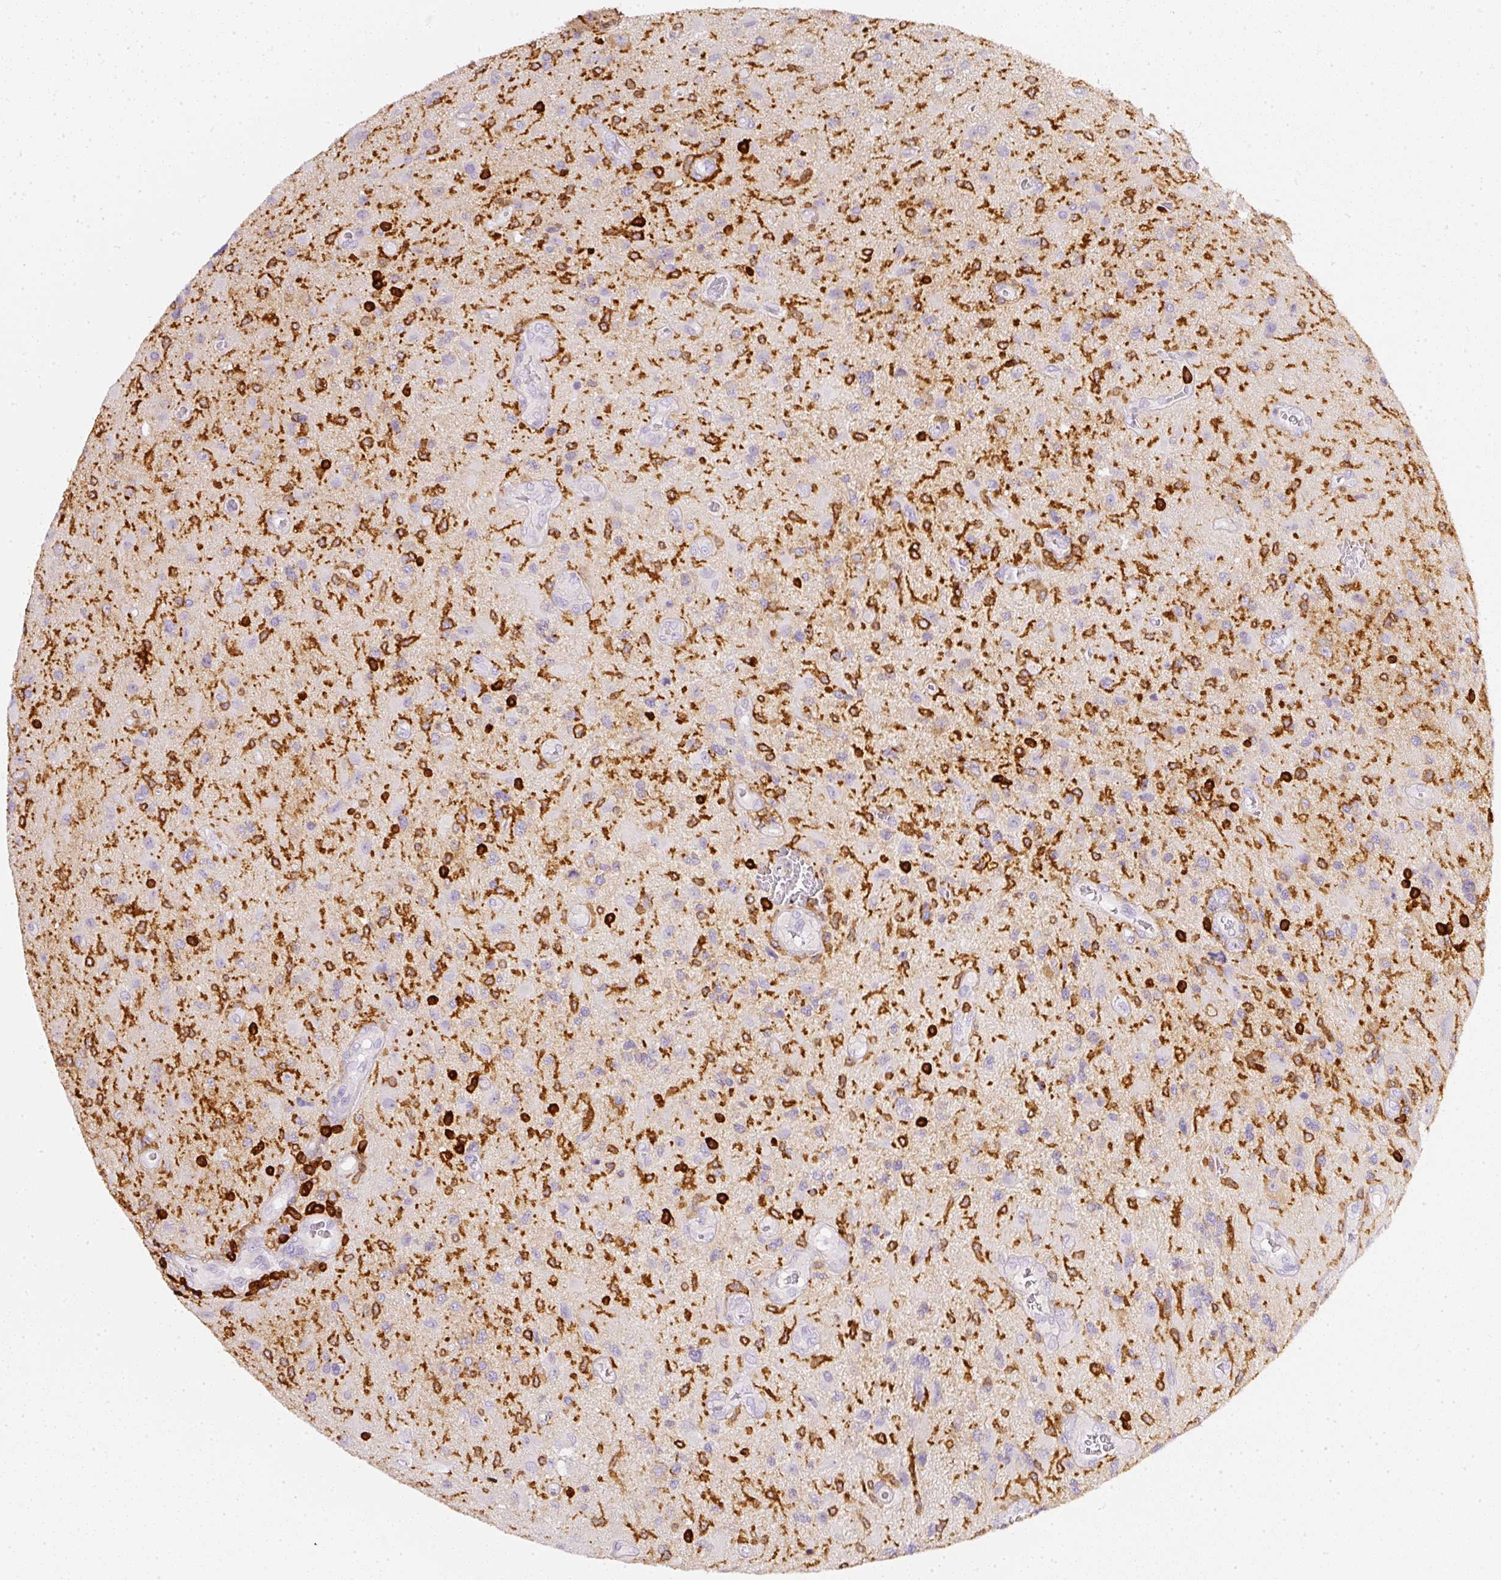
{"staining": {"intensity": "negative", "quantity": "none", "location": "none"}, "tissue": "glioma", "cell_type": "Tumor cells", "image_type": "cancer", "snomed": [{"axis": "morphology", "description": "Glioma, malignant, High grade"}, {"axis": "topography", "description": "Brain"}], "caption": "This is a micrograph of IHC staining of malignant glioma (high-grade), which shows no positivity in tumor cells.", "gene": "EVL", "patient": {"sex": "male", "age": 67}}